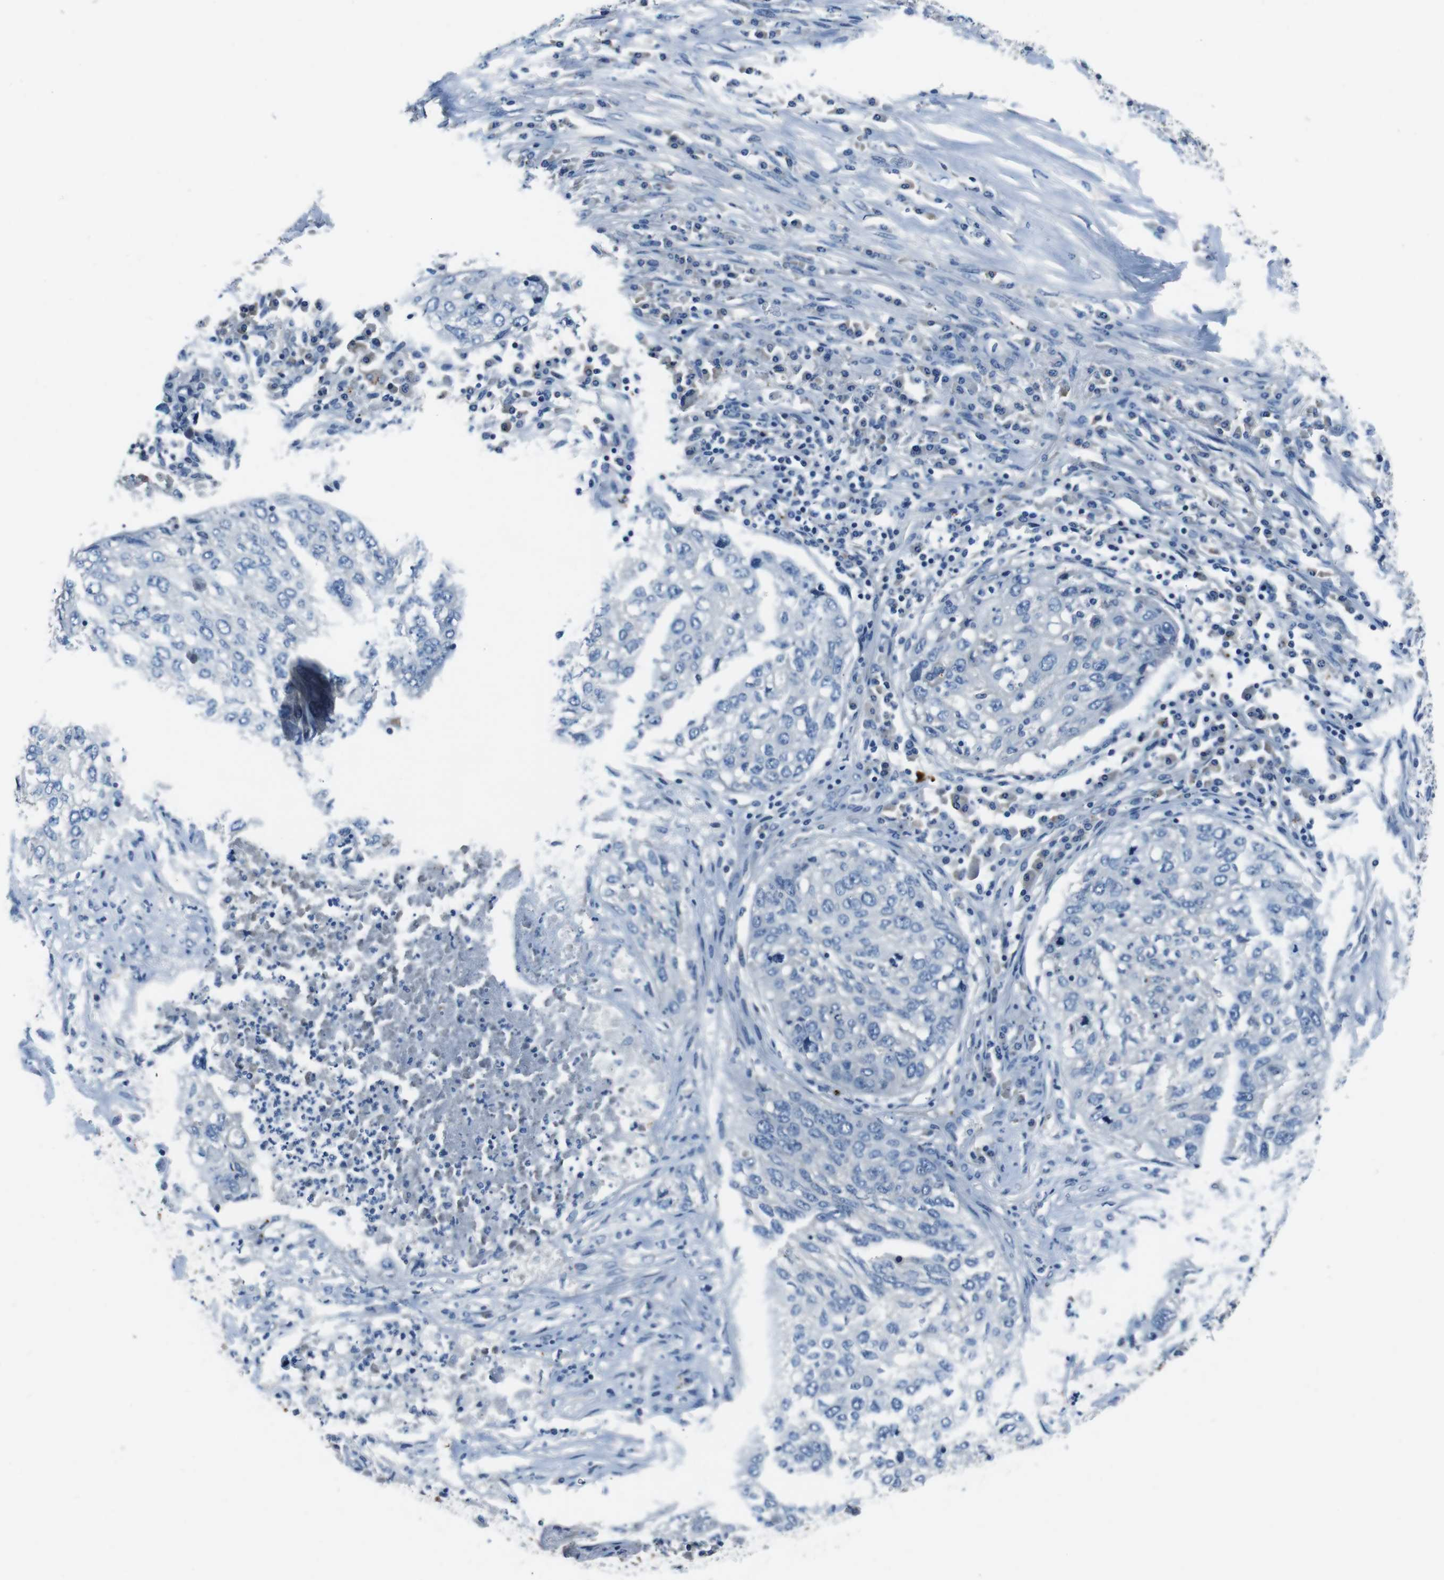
{"staining": {"intensity": "negative", "quantity": "none", "location": "none"}, "tissue": "lung cancer", "cell_type": "Tumor cells", "image_type": "cancer", "snomed": [{"axis": "morphology", "description": "Squamous cell carcinoma, NOS"}, {"axis": "topography", "description": "Lung"}], "caption": "High magnification brightfield microscopy of lung cancer (squamous cell carcinoma) stained with DAB (brown) and counterstained with hematoxylin (blue): tumor cells show no significant positivity.", "gene": "TULP3", "patient": {"sex": "female", "age": 63}}